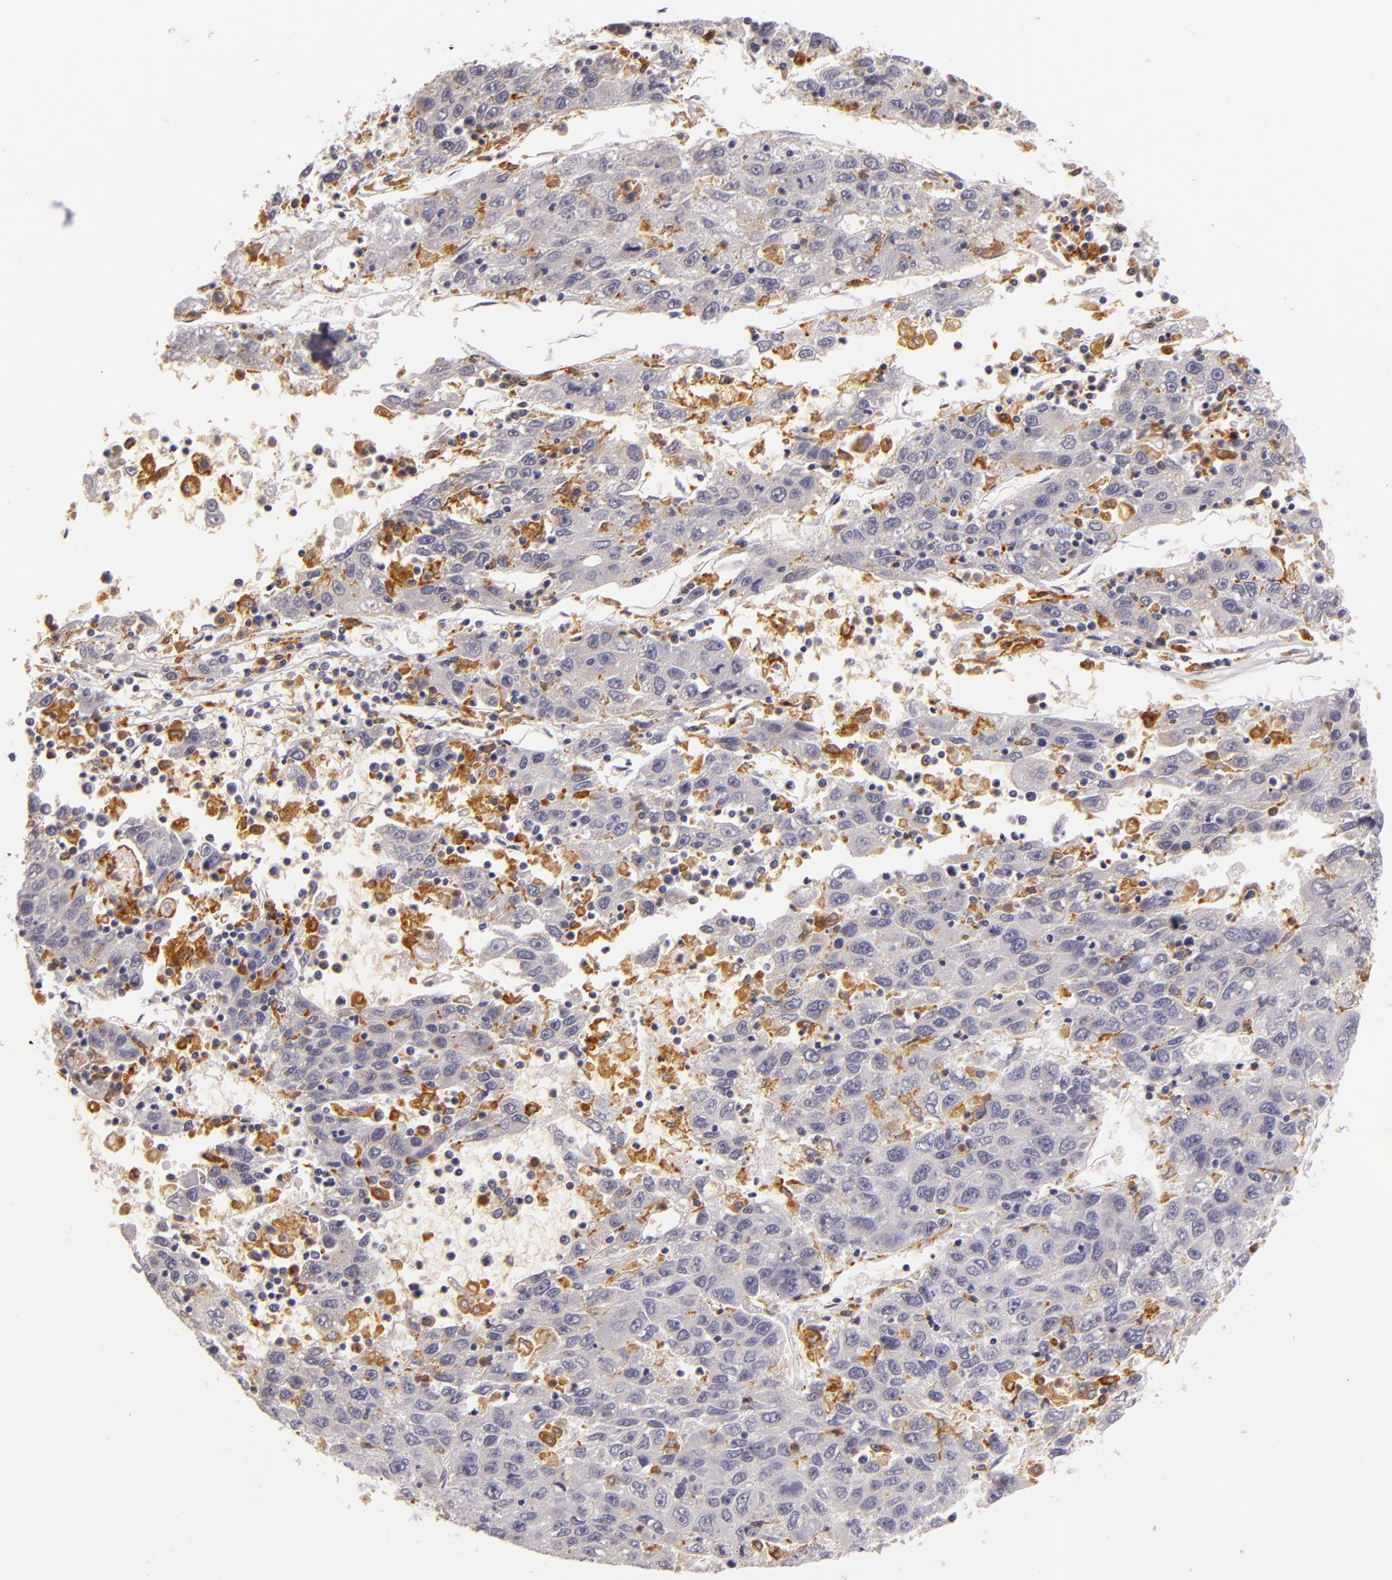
{"staining": {"intensity": "moderate", "quantity": "<25%", "location": "cytoplasmic/membranous"}, "tissue": "liver cancer", "cell_type": "Tumor cells", "image_type": "cancer", "snomed": [{"axis": "morphology", "description": "Carcinoma, Hepatocellular, NOS"}, {"axis": "topography", "description": "Liver"}], "caption": "The image demonstrates immunohistochemical staining of liver hepatocellular carcinoma. There is moderate cytoplasmic/membranous staining is identified in approximately <25% of tumor cells. The protein is stained brown, and the nuclei are stained in blue (DAB IHC with brightfield microscopy, high magnification).", "gene": "TLR8", "patient": {"sex": "male", "age": 49}}